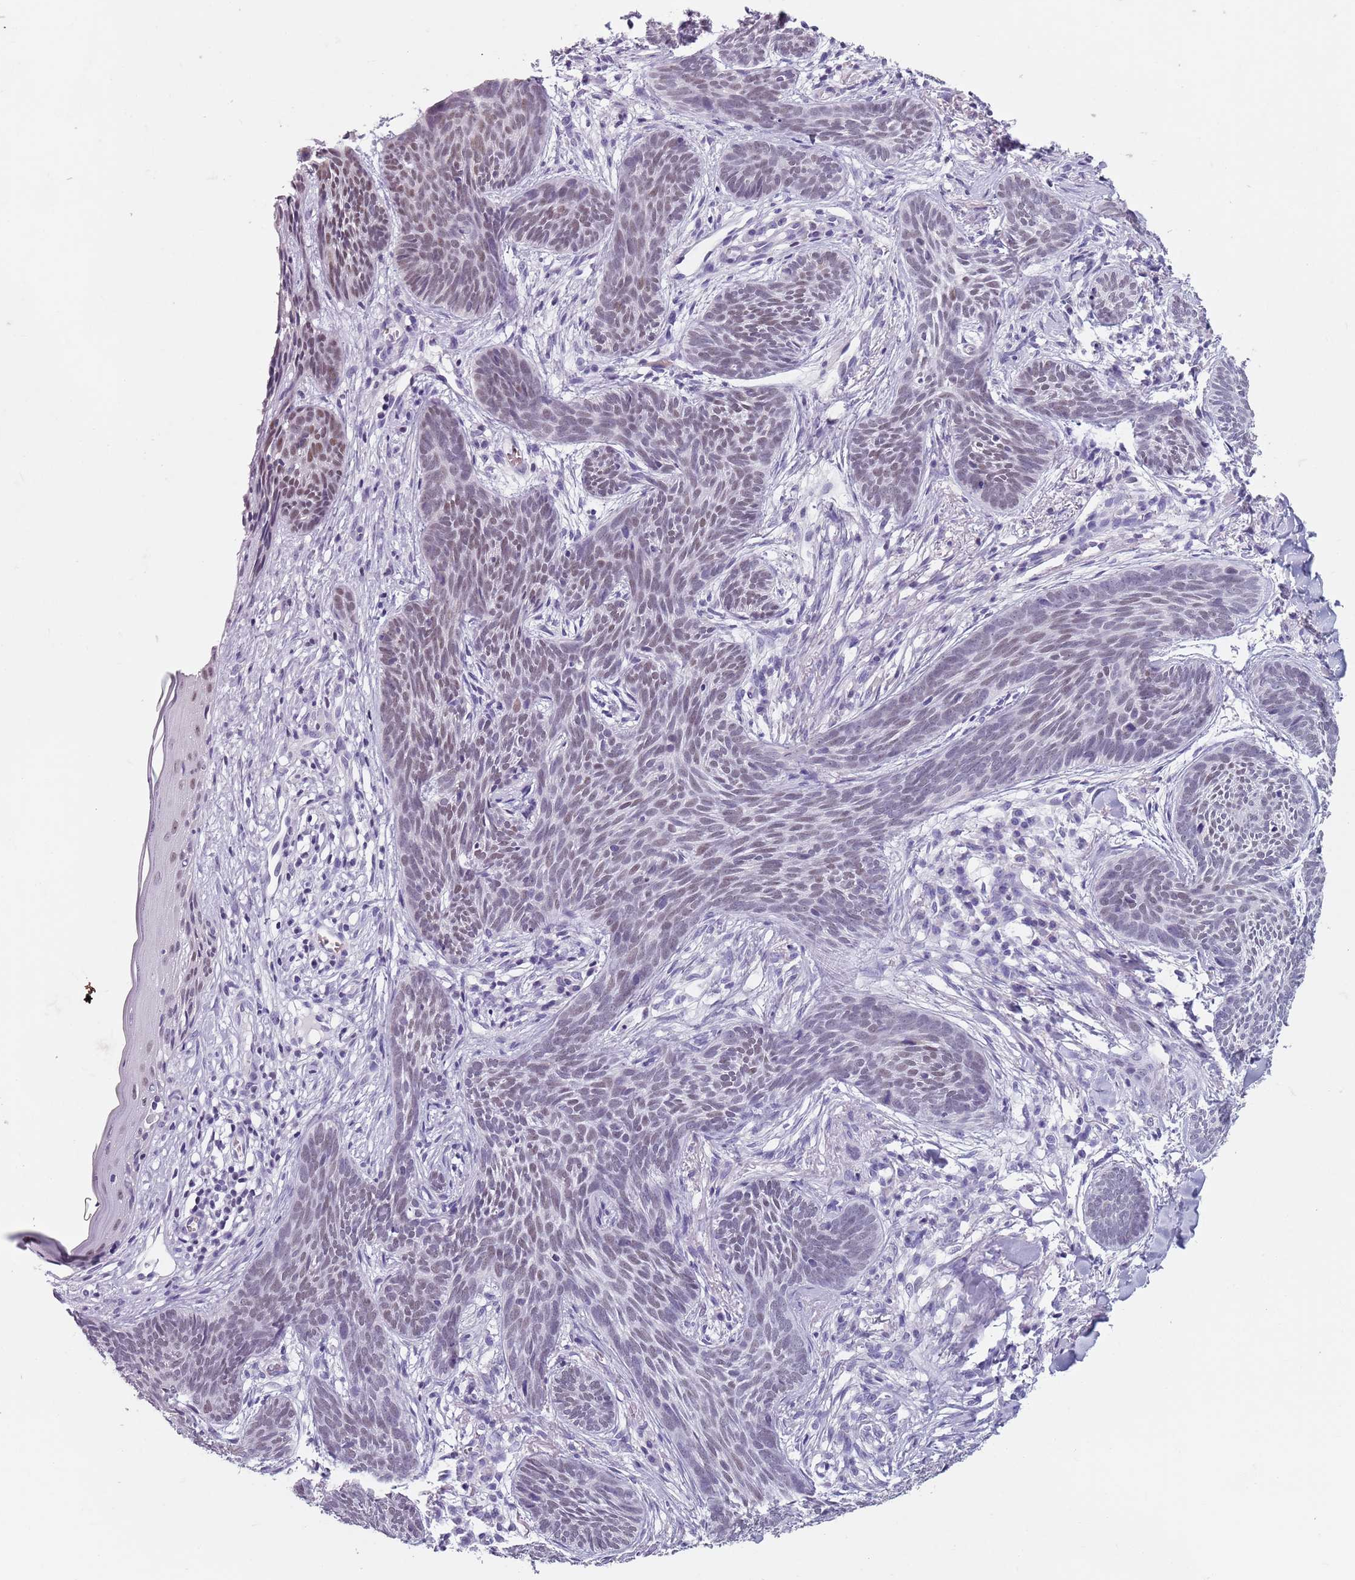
{"staining": {"intensity": "moderate", "quantity": "25%-75%", "location": "nuclear"}, "tissue": "skin cancer", "cell_type": "Tumor cells", "image_type": "cancer", "snomed": [{"axis": "morphology", "description": "Basal cell carcinoma"}, {"axis": "topography", "description": "Skin"}], "caption": "An immunohistochemistry (IHC) histopathology image of tumor tissue is shown. Protein staining in brown highlights moderate nuclear positivity in skin cancer within tumor cells. (DAB = brown stain, brightfield microscopy at high magnification).", "gene": "SPESP1", "patient": {"sex": "female", "age": 81}}